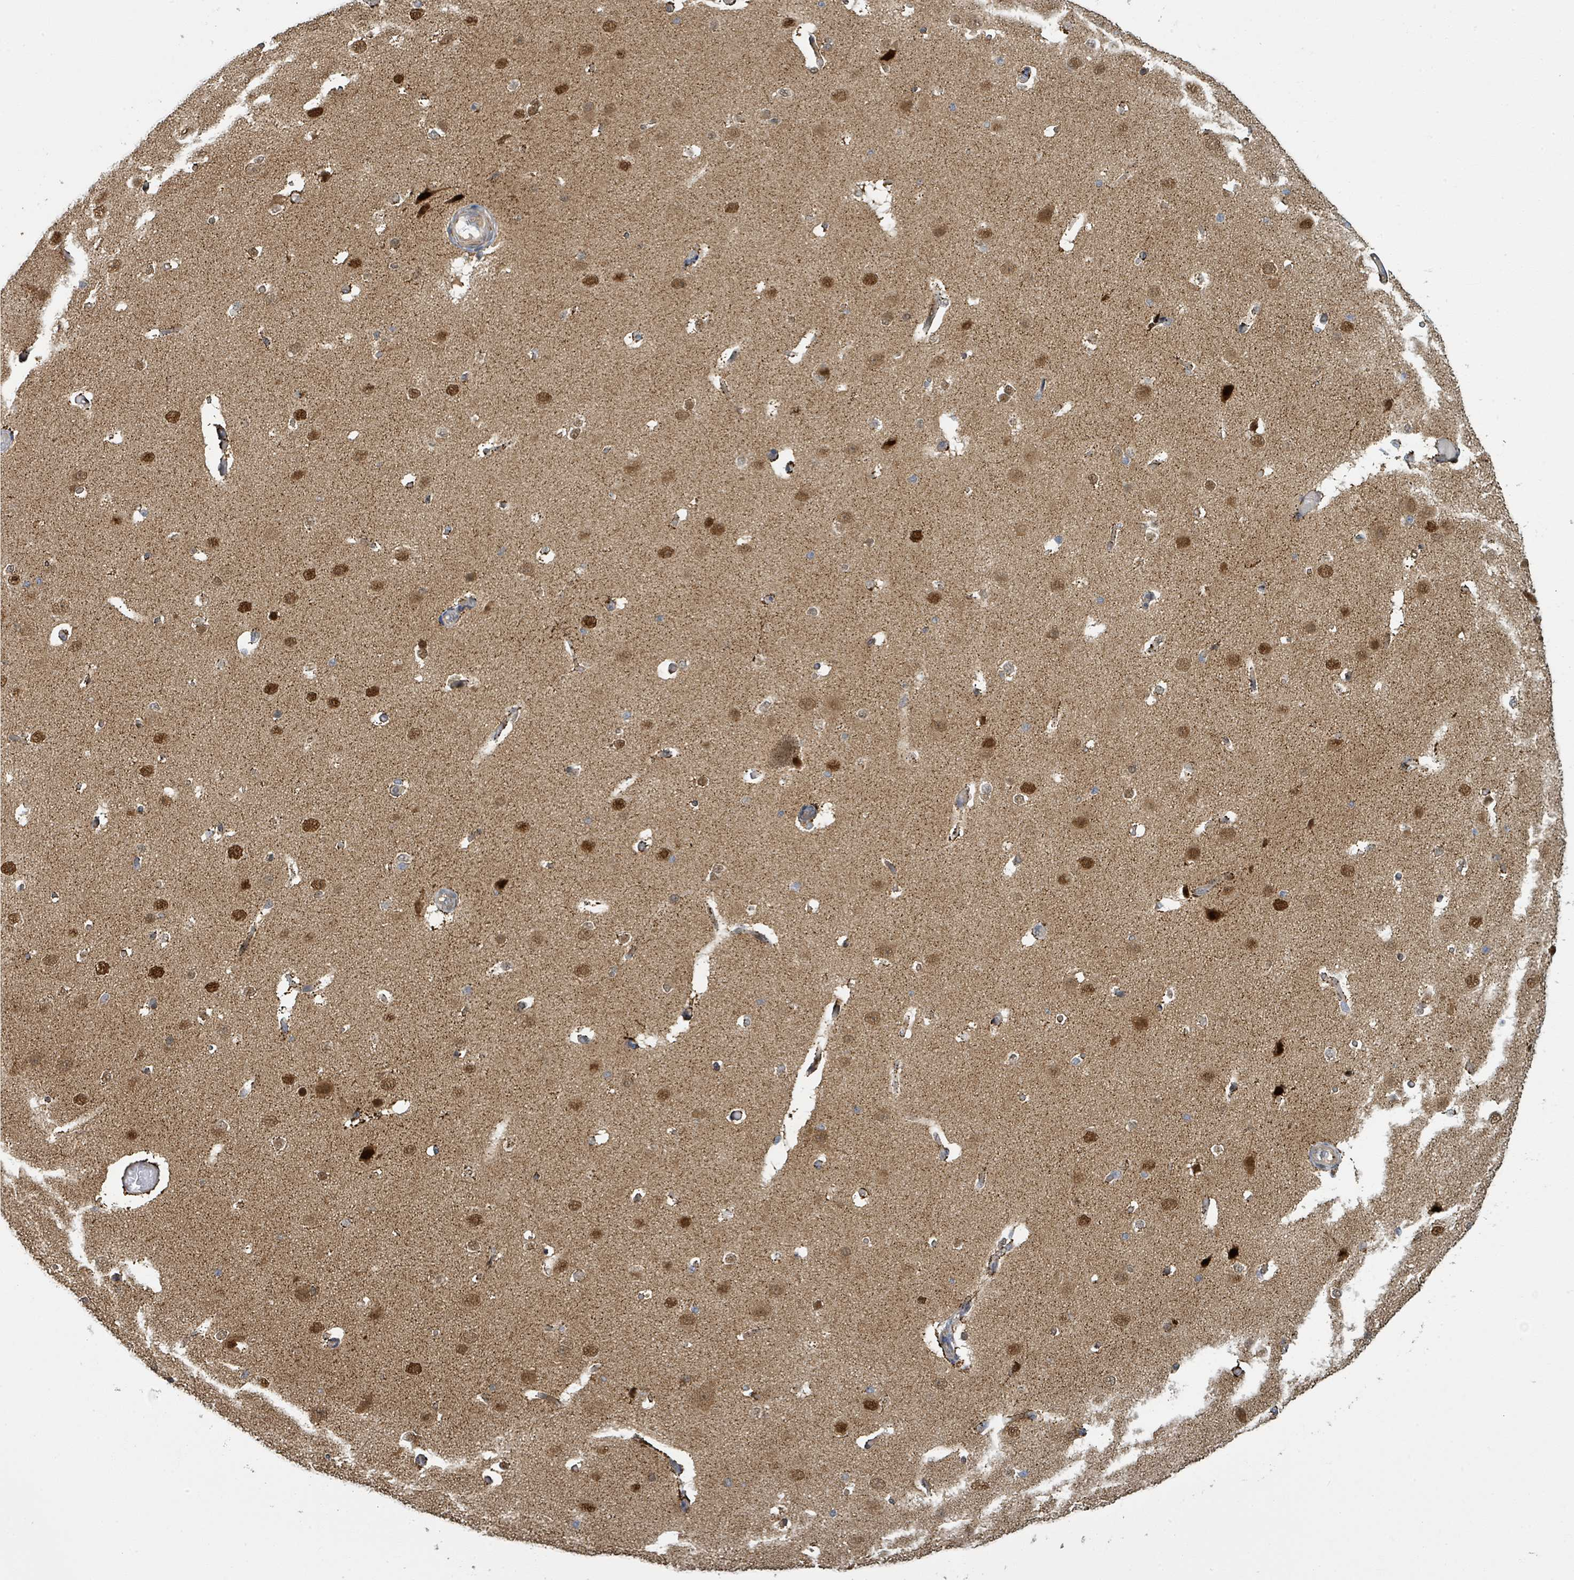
{"staining": {"intensity": "moderate", "quantity": "<25%", "location": "cytoplasmic/membranous"}, "tissue": "cerebral cortex", "cell_type": "Endothelial cells", "image_type": "normal", "snomed": [{"axis": "morphology", "description": "Normal tissue, NOS"}, {"axis": "morphology", "description": "Inflammation, NOS"}, {"axis": "topography", "description": "Cerebral cortex"}], "caption": "This image displays immunohistochemistry staining of benign human cerebral cortex, with low moderate cytoplasmic/membranous expression in approximately <25% of endothelial cells.", "gene": "PSMB7", "patient": {"sex": "male", "age": 6}}